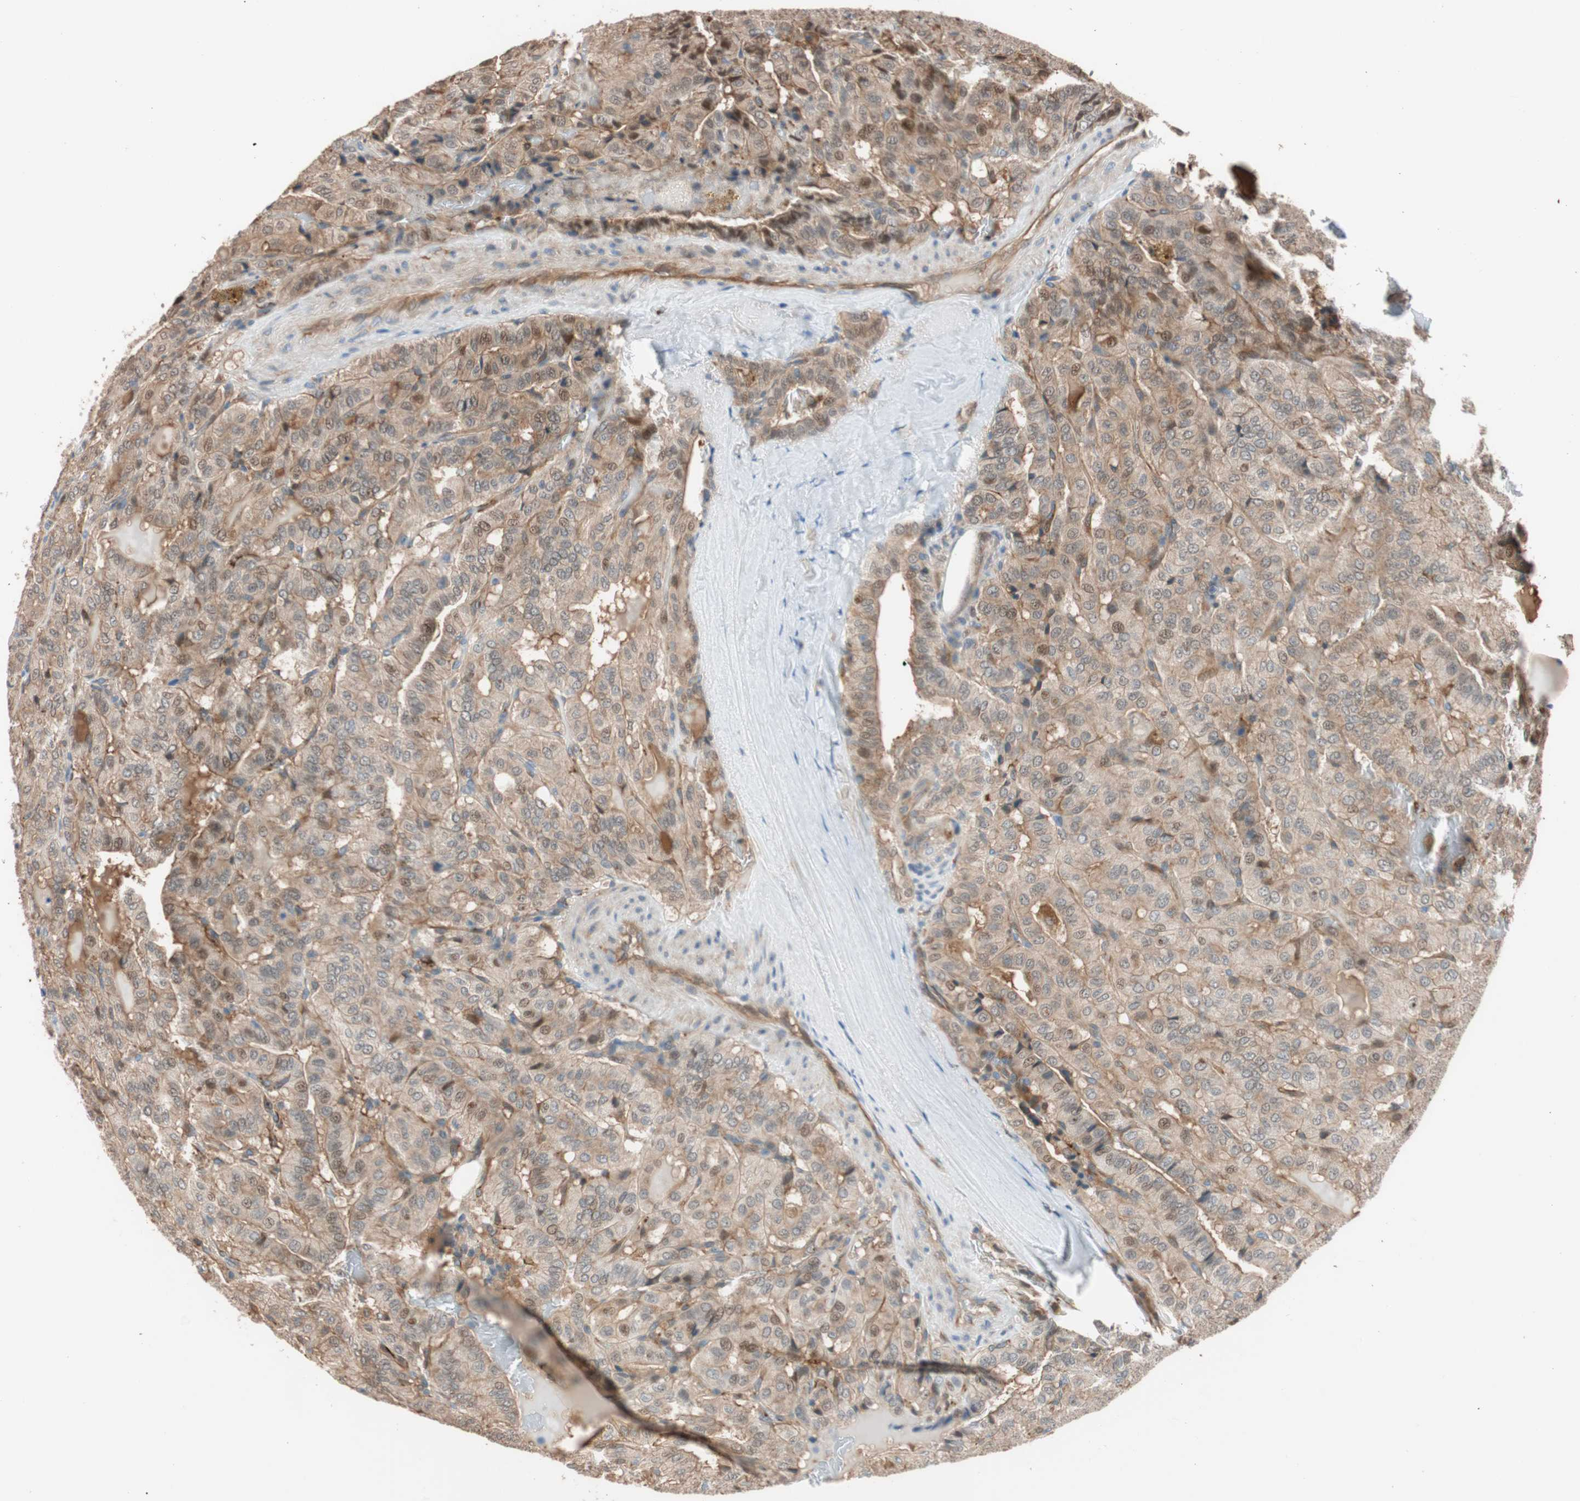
{"staining": {"intensity": "moderate", "quantity": ">75%", "location": "cytoplasmic/membranous"}, "tissue": "thyroid cancer", "cell_type": "Tumor cells", "image_type": "cancer", "snomed": [{"axis": "morphology", "description": "Papillary adenocarcinoma, NOS"}, {"axis": "topography", "description": "Thyroid gland"}], "caption": "Immunohistochemical staining of human papillary adenocarcinoma (thyroid) shows medium levels of moderate cytoplasmic/membranous positivity in approximately >75% of tumor cells.", "gene": "PIK3R3", "patient": {"sex": "male", "age": 77}}